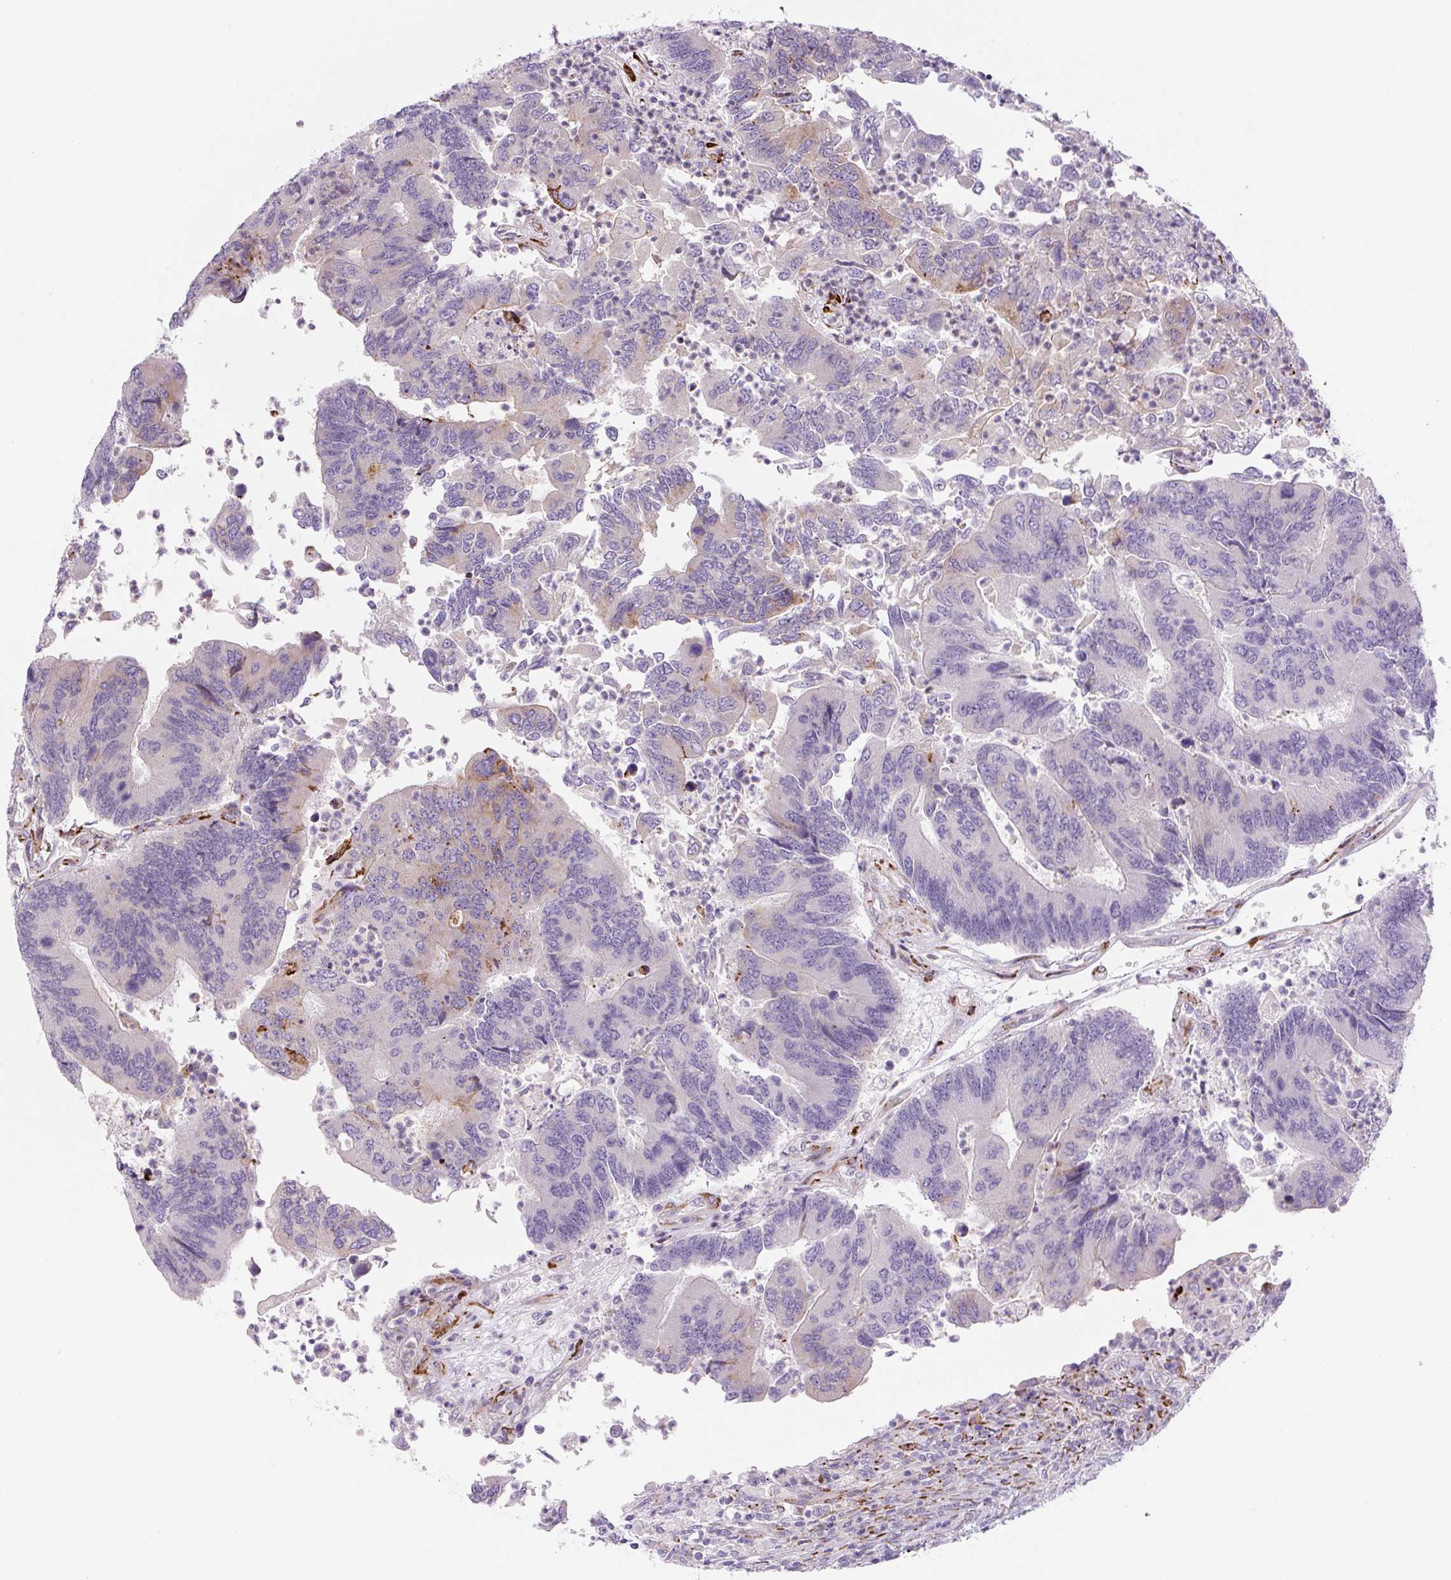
{"staining": {"intensity": "weak", "quantity": "<25%", "location": "cytoplasmic/membranous"}, "tissue": "colorectal cancer", "cell_type": "Tumor cells", "image_type": "cancer", "snomed": [{"axis": "morphology", "description": "Adenocarcinoma, NOS"}, {"axis": "topography", "description": "Colon"}], "caption": "IHC micrograph of neoplastic tissue: colorectal cancer stained with DAB shows no significant protein positivity in tumor cells. (DAB immunohistochemistry, high magnification).", "gene": "DISP3", "patient": {"sex": "female", "age": 67}}